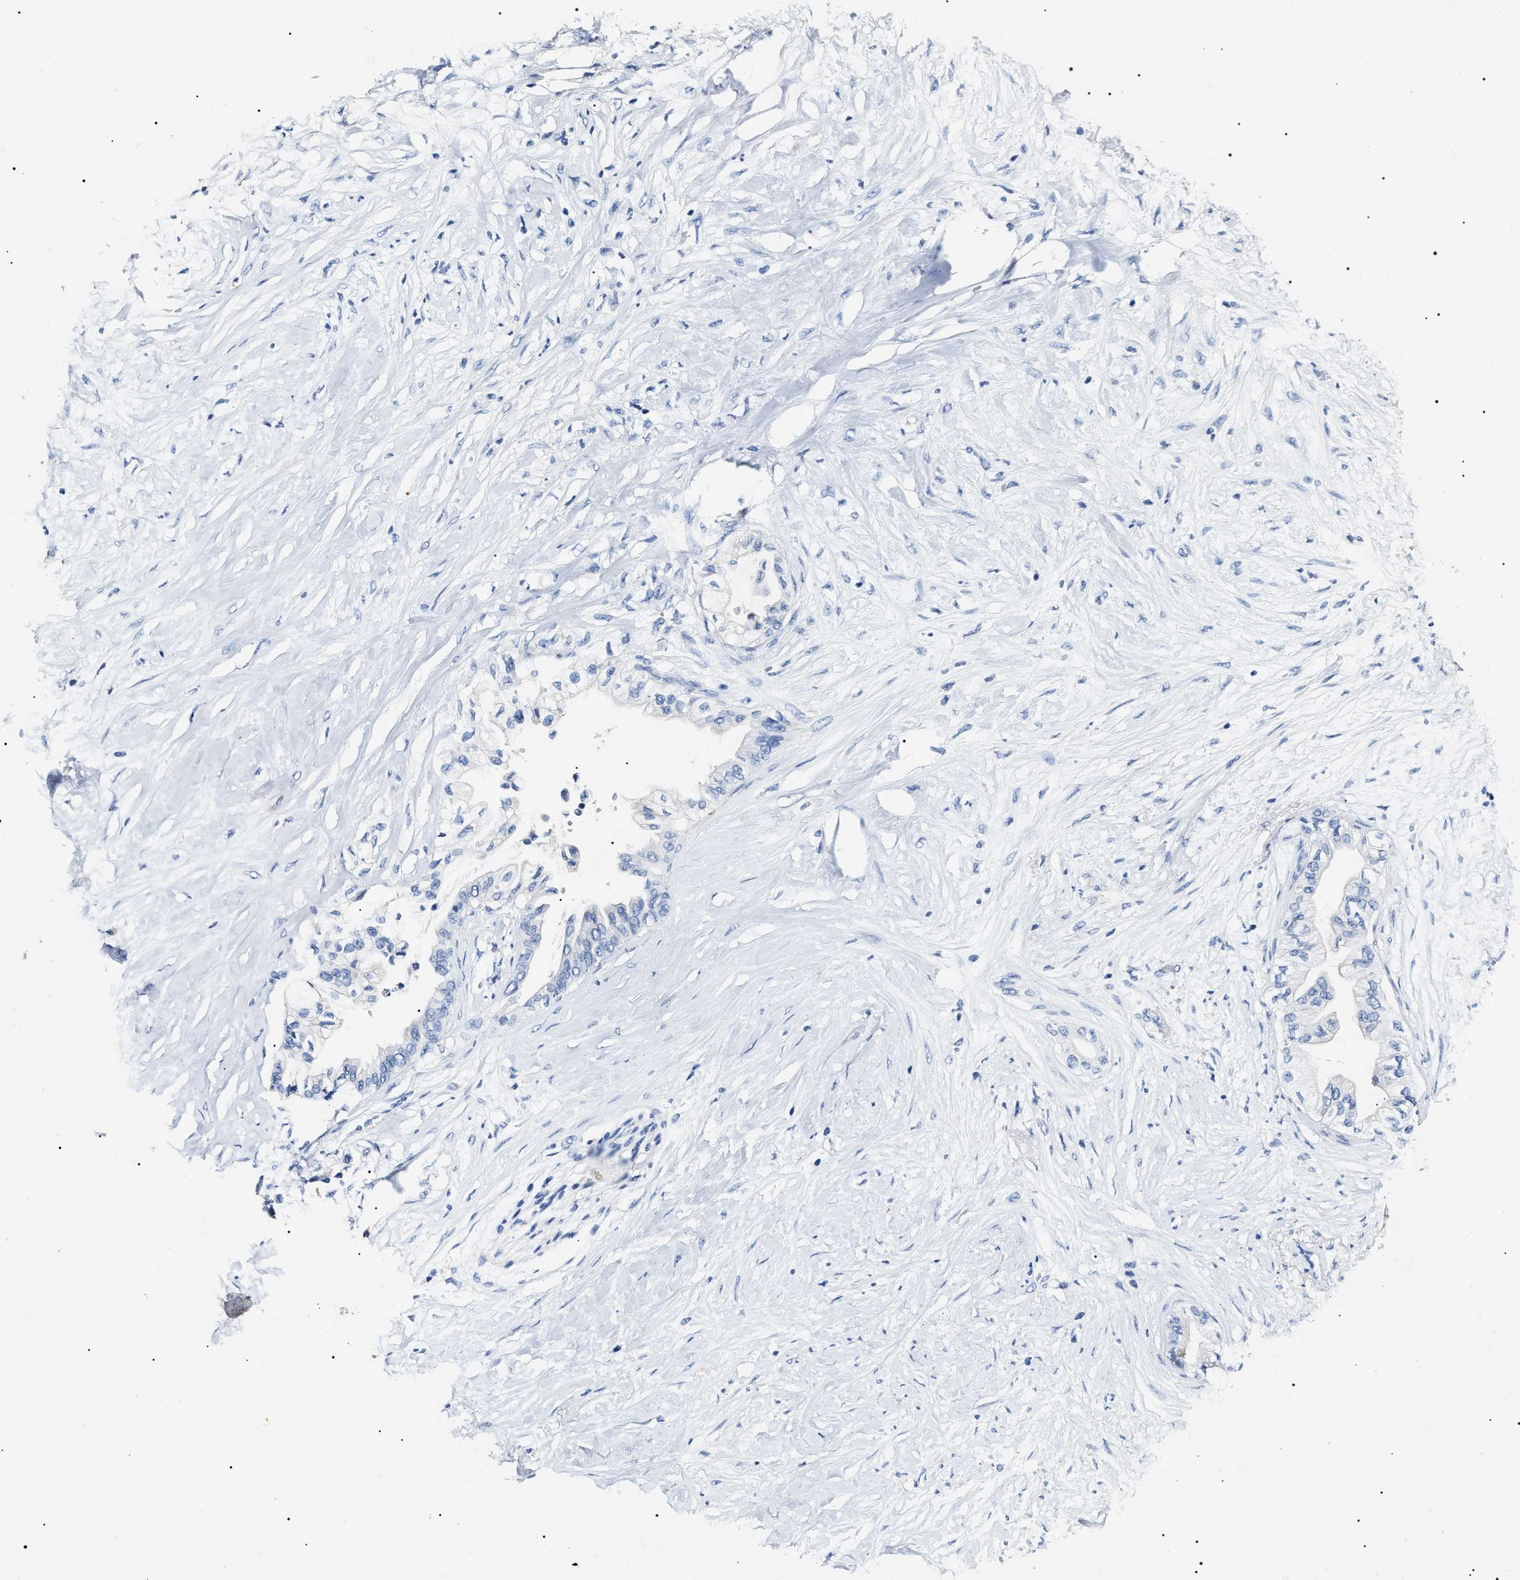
{"staining": {"intensity": "negative", "quantity": "none", "location": "none"}, "tissue": "pancreatic cancer", "cell_type": "Tumor cells", "image_type": "cancer", "snomed": [{"axis": "morphology", "description": "Normal tissue, NOS"}, {"axis": "morphology", "description": "Adenocarcinoma, NOS"}, {"axis": "topography", "description": "Pancreas"}, {"axis": "topography", "description": "Duodenum"}], "caption": "Immunohistochemistry (IHC) histopathology image of neoplastic tissue: pancreatic cancer stained with DAB (3,3'-diaminobenzidine) displays no significant protein positivity in tumor cells.", "gene": "LRRC8E", "patient": {"sex": "female", "age": 60}}